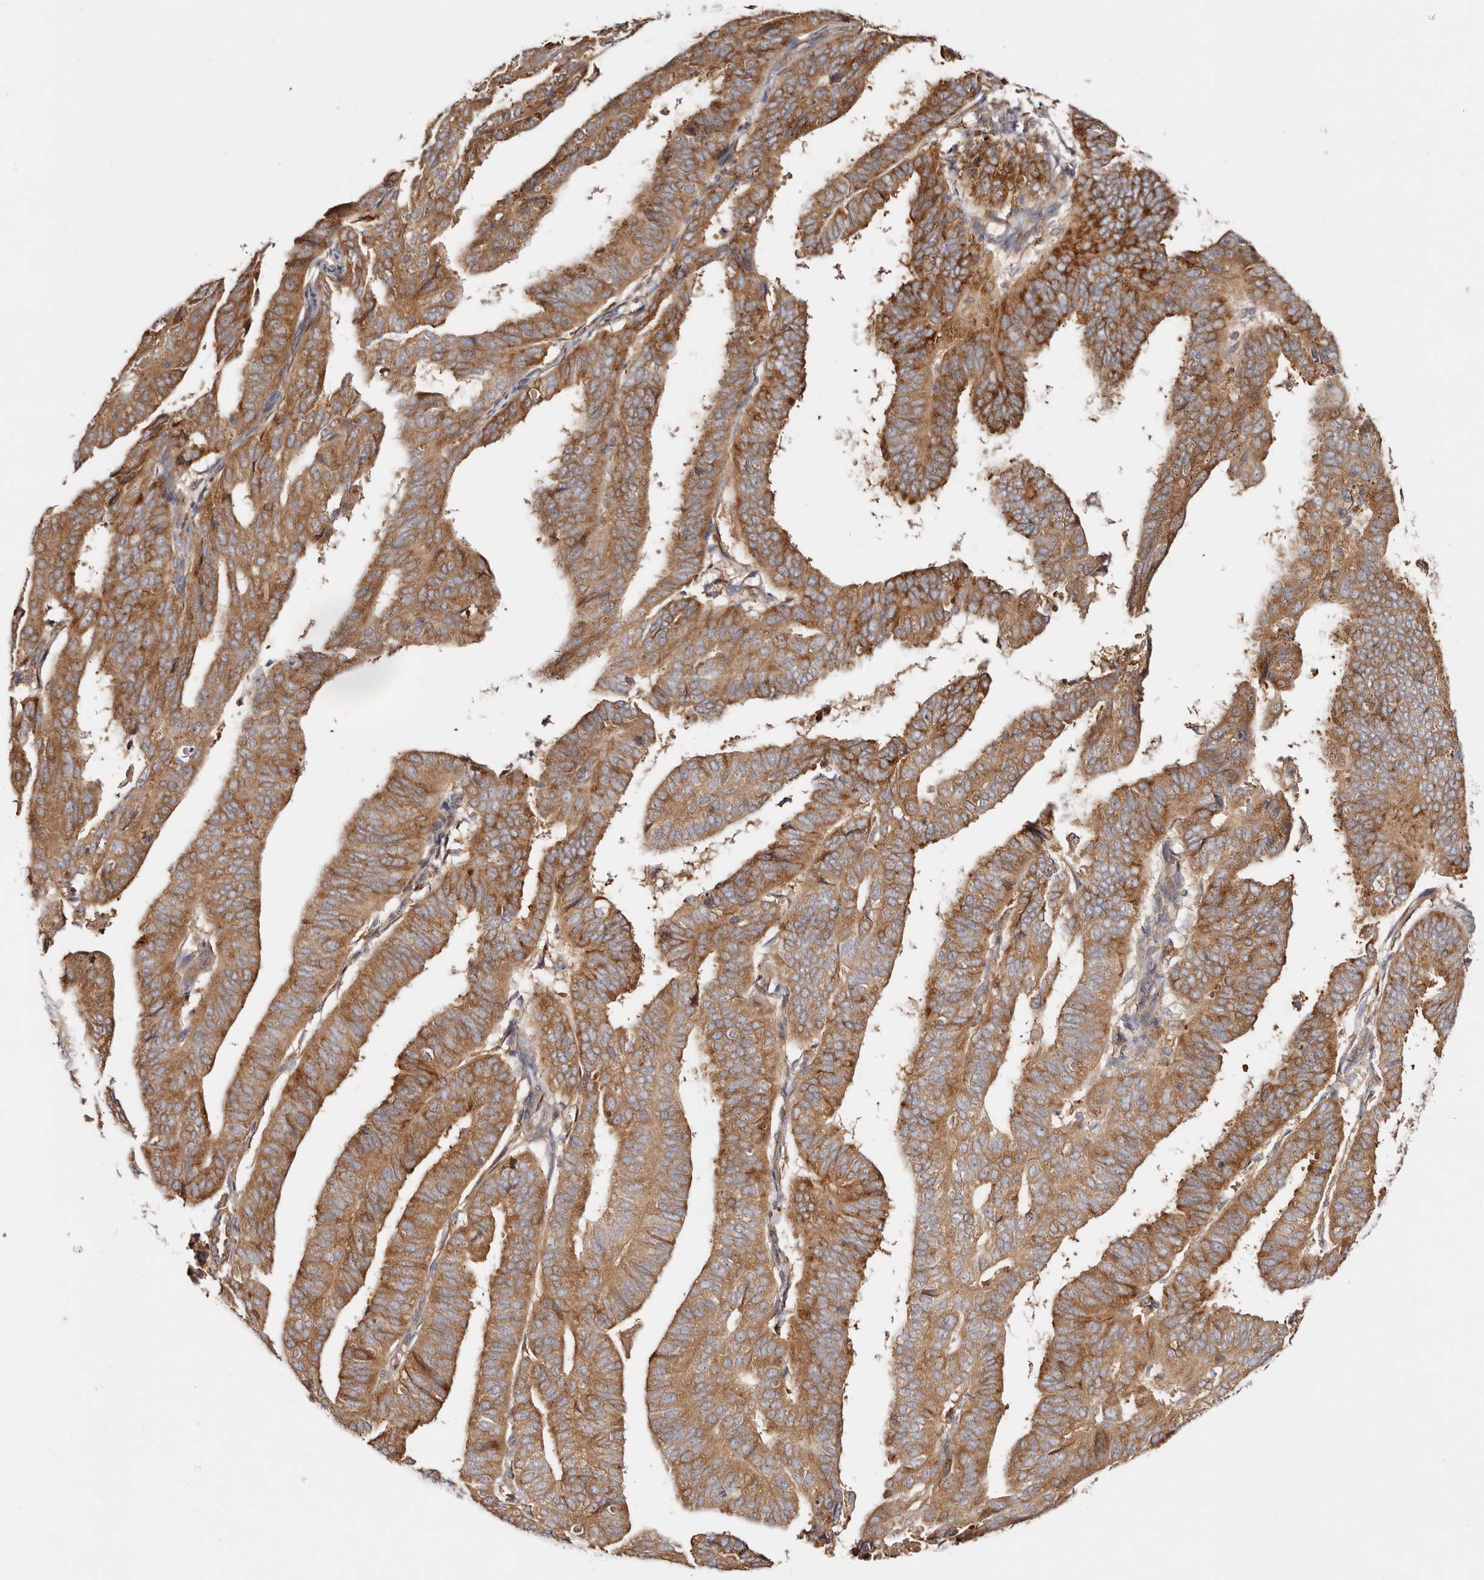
{"staining": {"intensity": "moderate", "quantity": ">75%", "location": "cytoplasmic/membranous"}, "tissue": "endometrial cancer", "cell_type": "Tumor cells", "image_type": "cancer", "snomed": [{"axis": "morphology", "description": "Adenocarcinoma, NOS"}, {"axis": "topography", "description": "Uterus"}], "caption": "Protein analysis of endometrial cancer (adenocarcinoma) tissue demonstrates moderate cytoplasmic/membranous expression in about >75% of tumor cells.", "gene": "GNA13", "patient": {"sex": "female", "age": 77}}